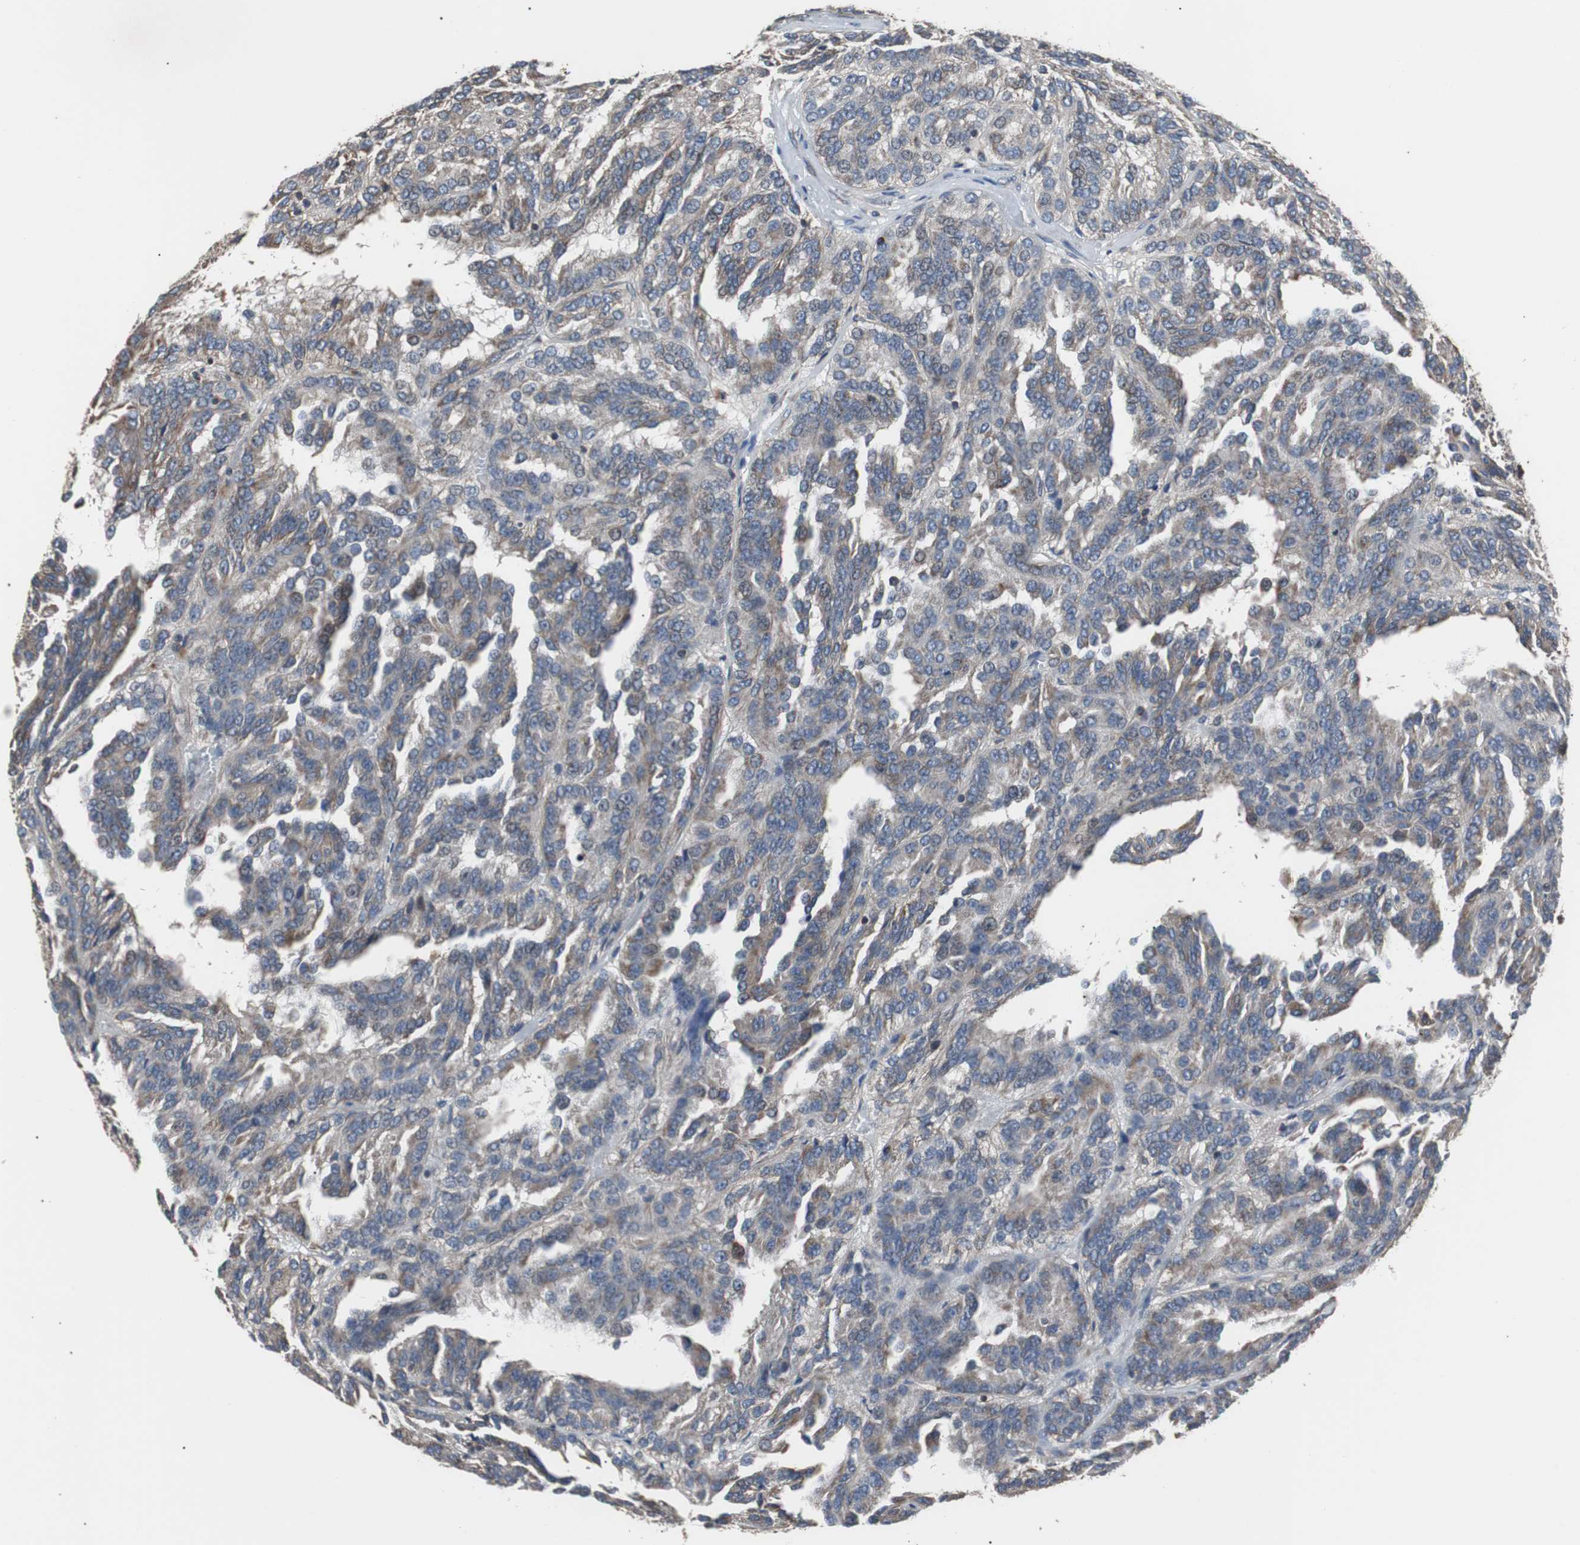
{"staining": {"intensity": "negative", "quantity": "none", "location": "none"}, "tissue": "renal cancer", "cell_type": "Tumor cells", "image_type": "cancer", "snomed": [{"axis": "morphology", "description": "Adenocarcinoma, NOS"}, {"axis": "topography", "description": "Kidney"}], "caption": "Renal cancer was stained to show a protein in brown. There is no significant positivity in tumor cells. (DAB (3,3'-diaminobenzidine) immunohistochemistry (IHC) visualized using brightfield microscopy, high magnification).", "gene": "ACTR3", "patient": {"sex": "male", "age": 46}}